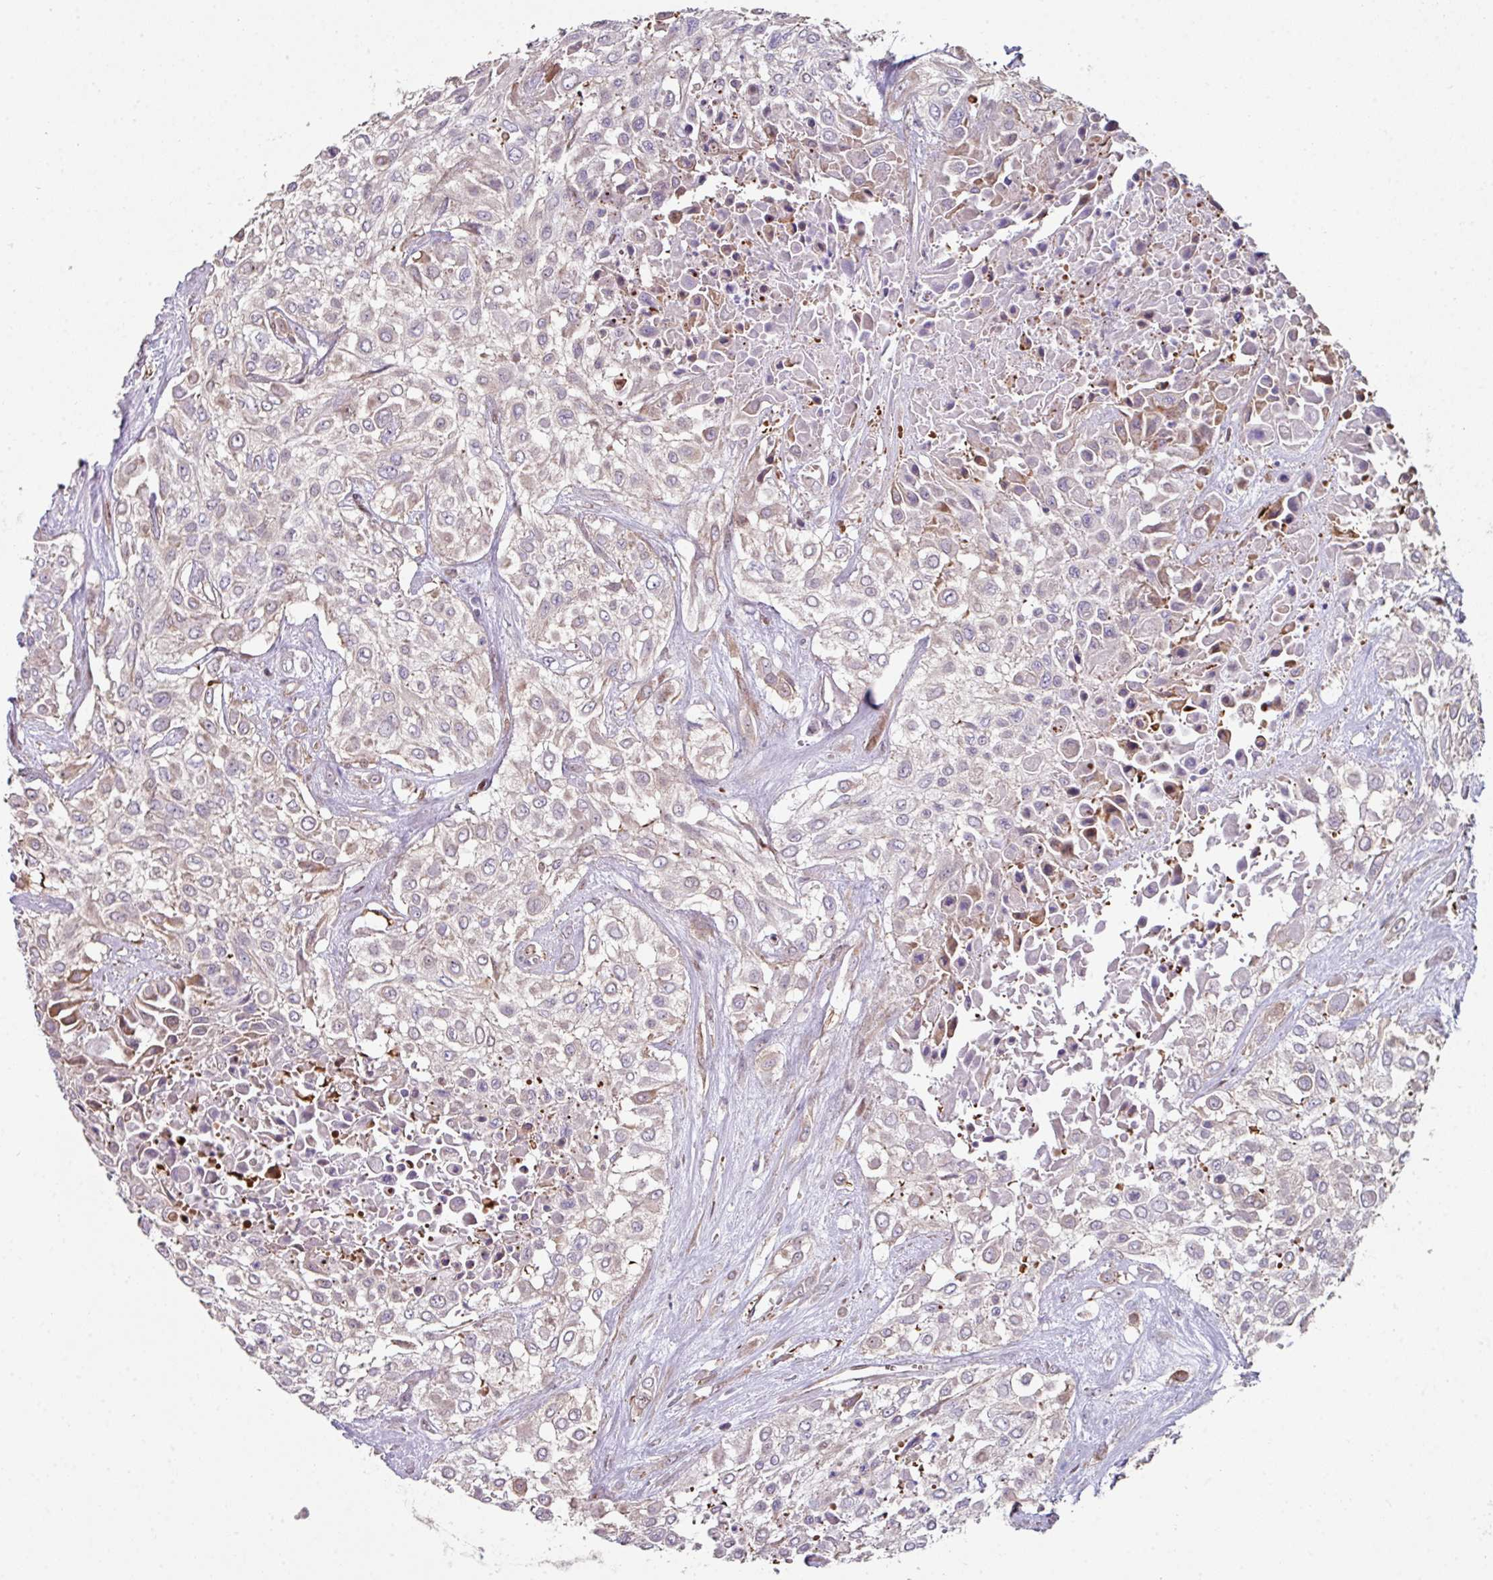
{"staining": {"intensity": "negative", "quantity": "none", "location": "none"}, "tissue": "urothelial cancer", "cell_type": "Tumor cells", "image_type": "cancer", "snomed": [{"axis": "morphology", "description": "Urothelial carcinoma, High grade"}, {"axis": "topography", "description": "Urinary bladder"}], "caption": "Immunohistochemistry micrograph of neoplastic tissue: human urothelial cancer stained with DAB shows no significant protein positivity in tumor cells.", "gene": "ANO9", "patient": {"sex": "male", "age": 57}}